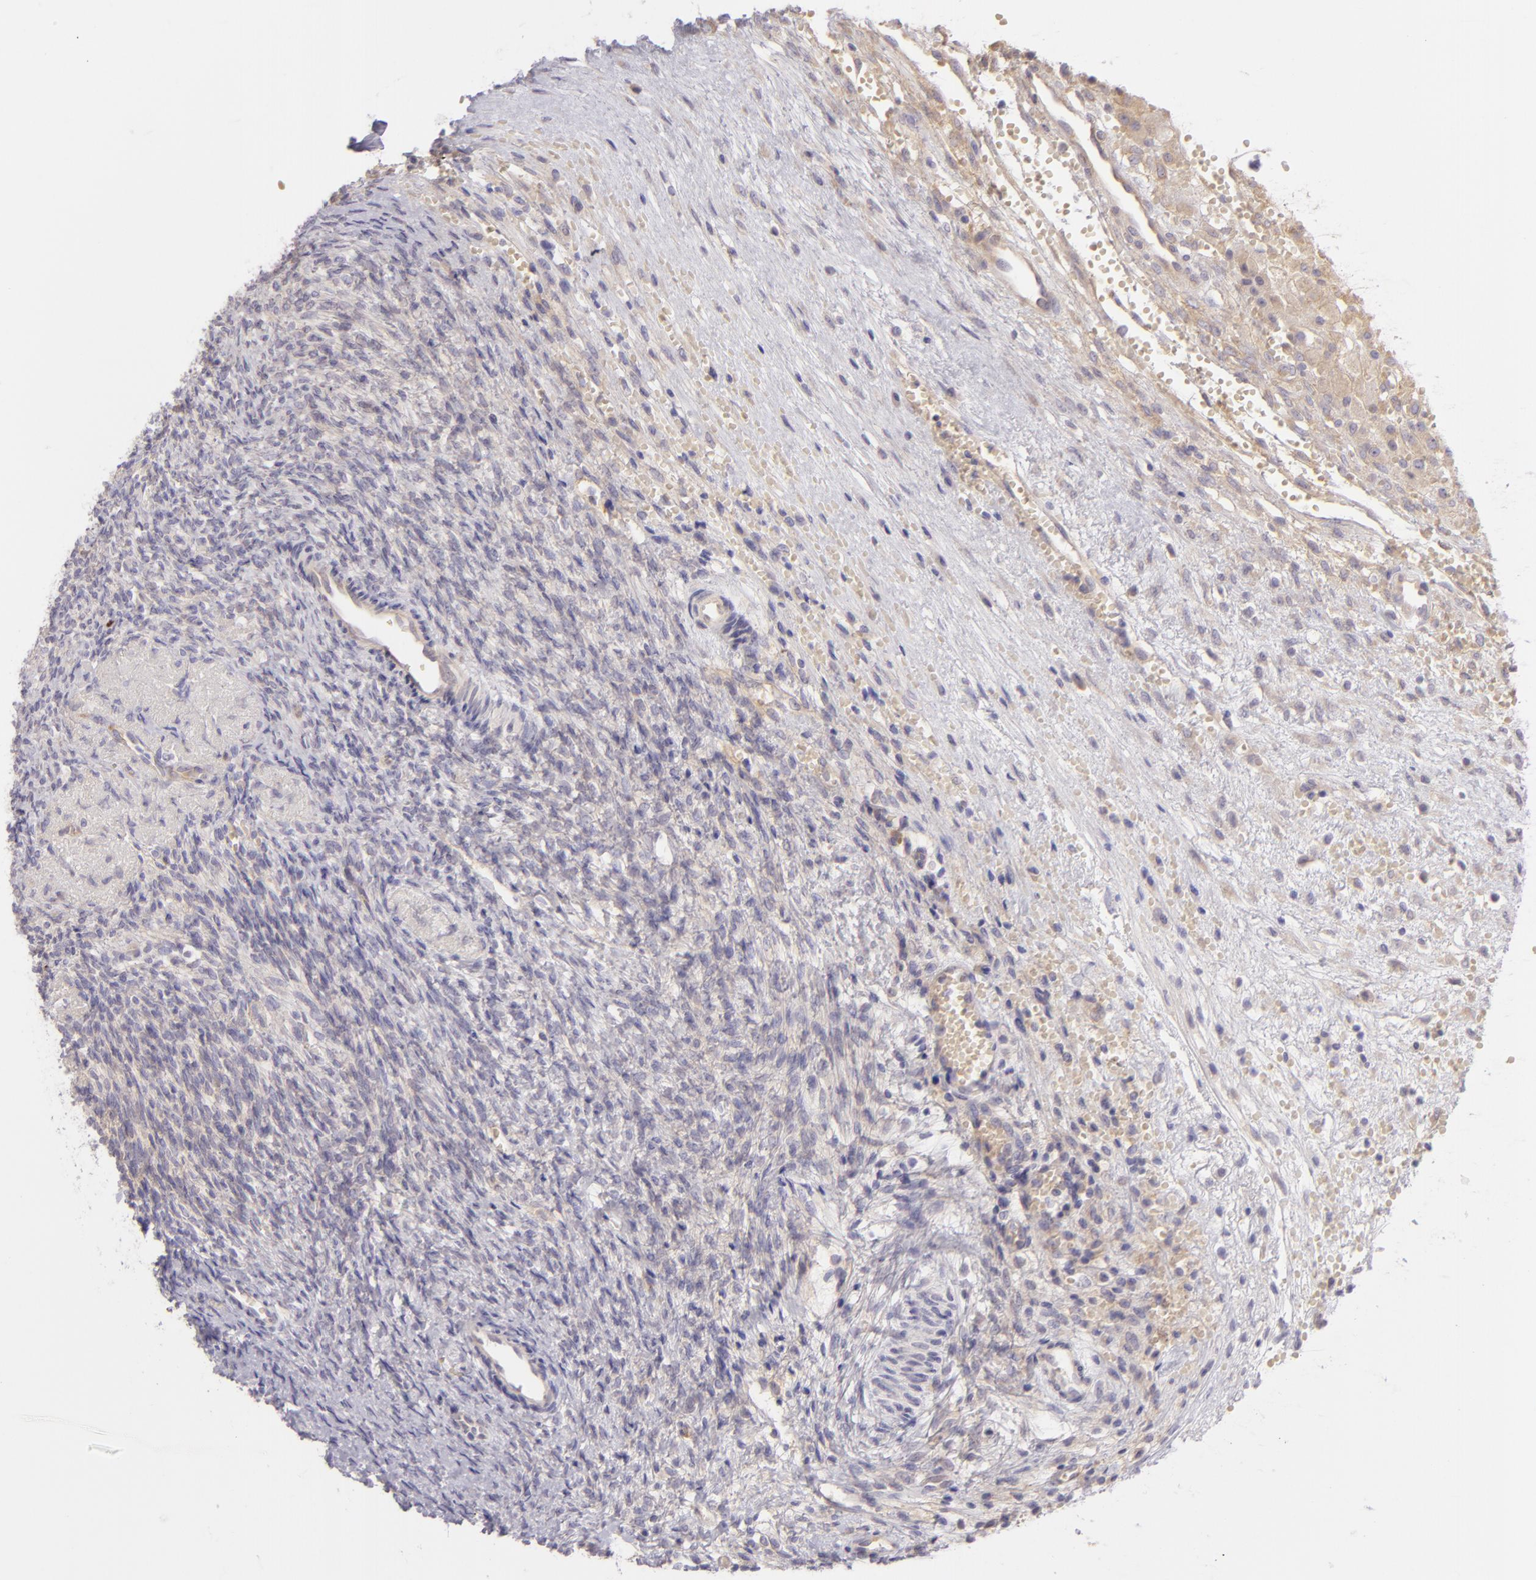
{"staining": {"intensity": "negative", "quantity": "none", "location": "none"}, "tissue": "ovary", "cell_type": "Follicle cells", "image_type": "normal", "snomed": [{"axis": "morphology", "description": "Normal tissue, NOS"}, {"axis": "topography", "description": "Ovary"}], "caption": "DAB immunohistochemical staining of unremarkable human ovary reveals no significant expression in follicle cells. The staining was performed using DAB (3,3'-diaminobenzidine) to visualize the protein expression in brown, while the nuclei were stained in blue with hematoxylin (Magnification: 20x).", "gene": "ZC3H7B", "patient": {"sex": "female", "age": 56}}